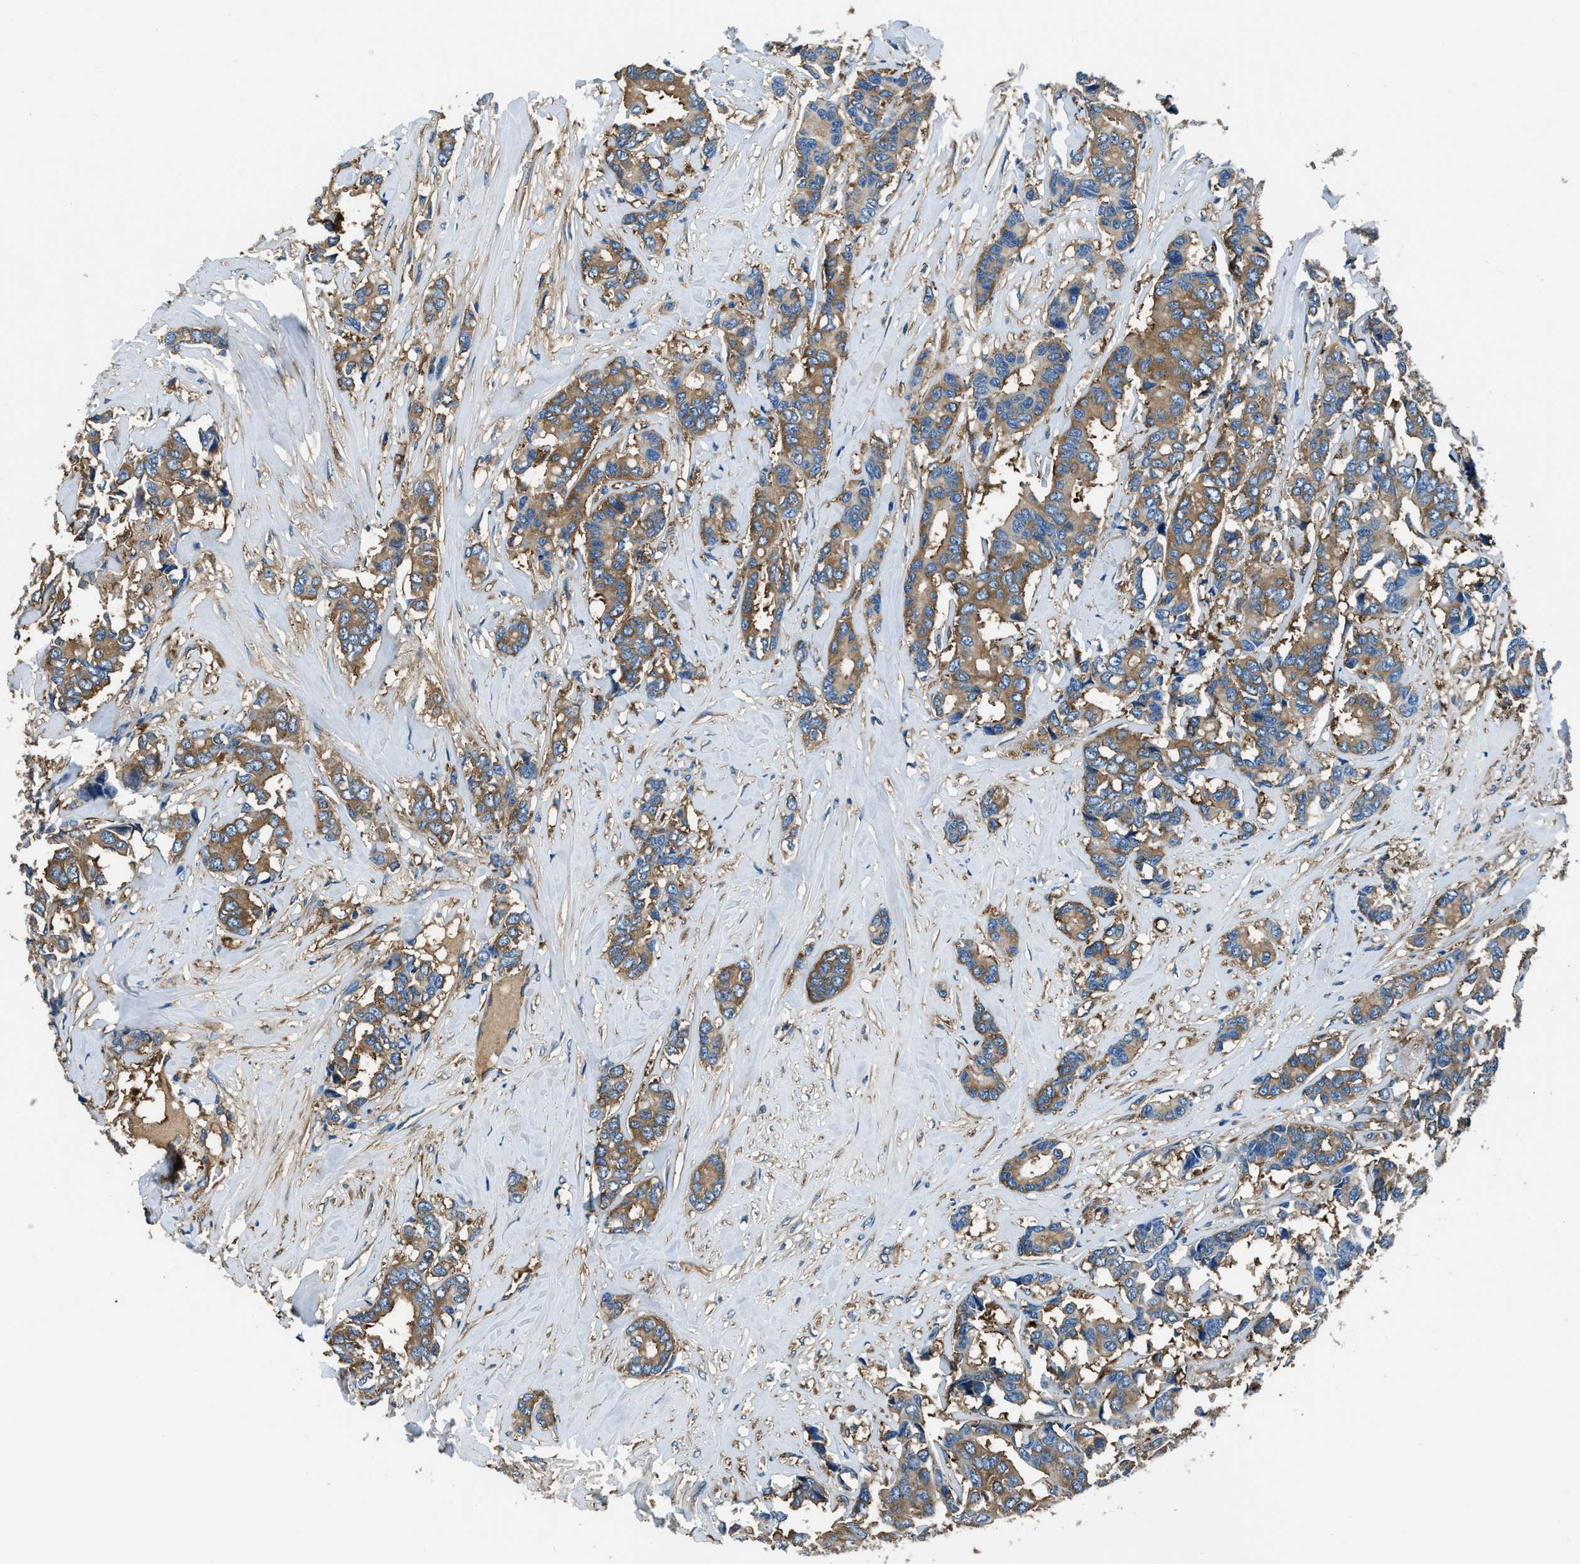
{"staining": {"intensity": "moderate", "quantity": ">75%", "location": "cytoplasmic/membranous"}, "tissue": "breast cancer", "cell_type": "Tumor cells", "image_type": "cancer", "snomed": [{"axis": "morphology", "description": "Duct carcinoma"}, {"axis": "topography", "description": "Breast"}], "caption": "Breast infiltrating ductal carcinoma stained with a protein marker exhibits moderate staining in tumor cells.", "gene": "EEA1", "patient": {"sex": "female", "age": 87}}